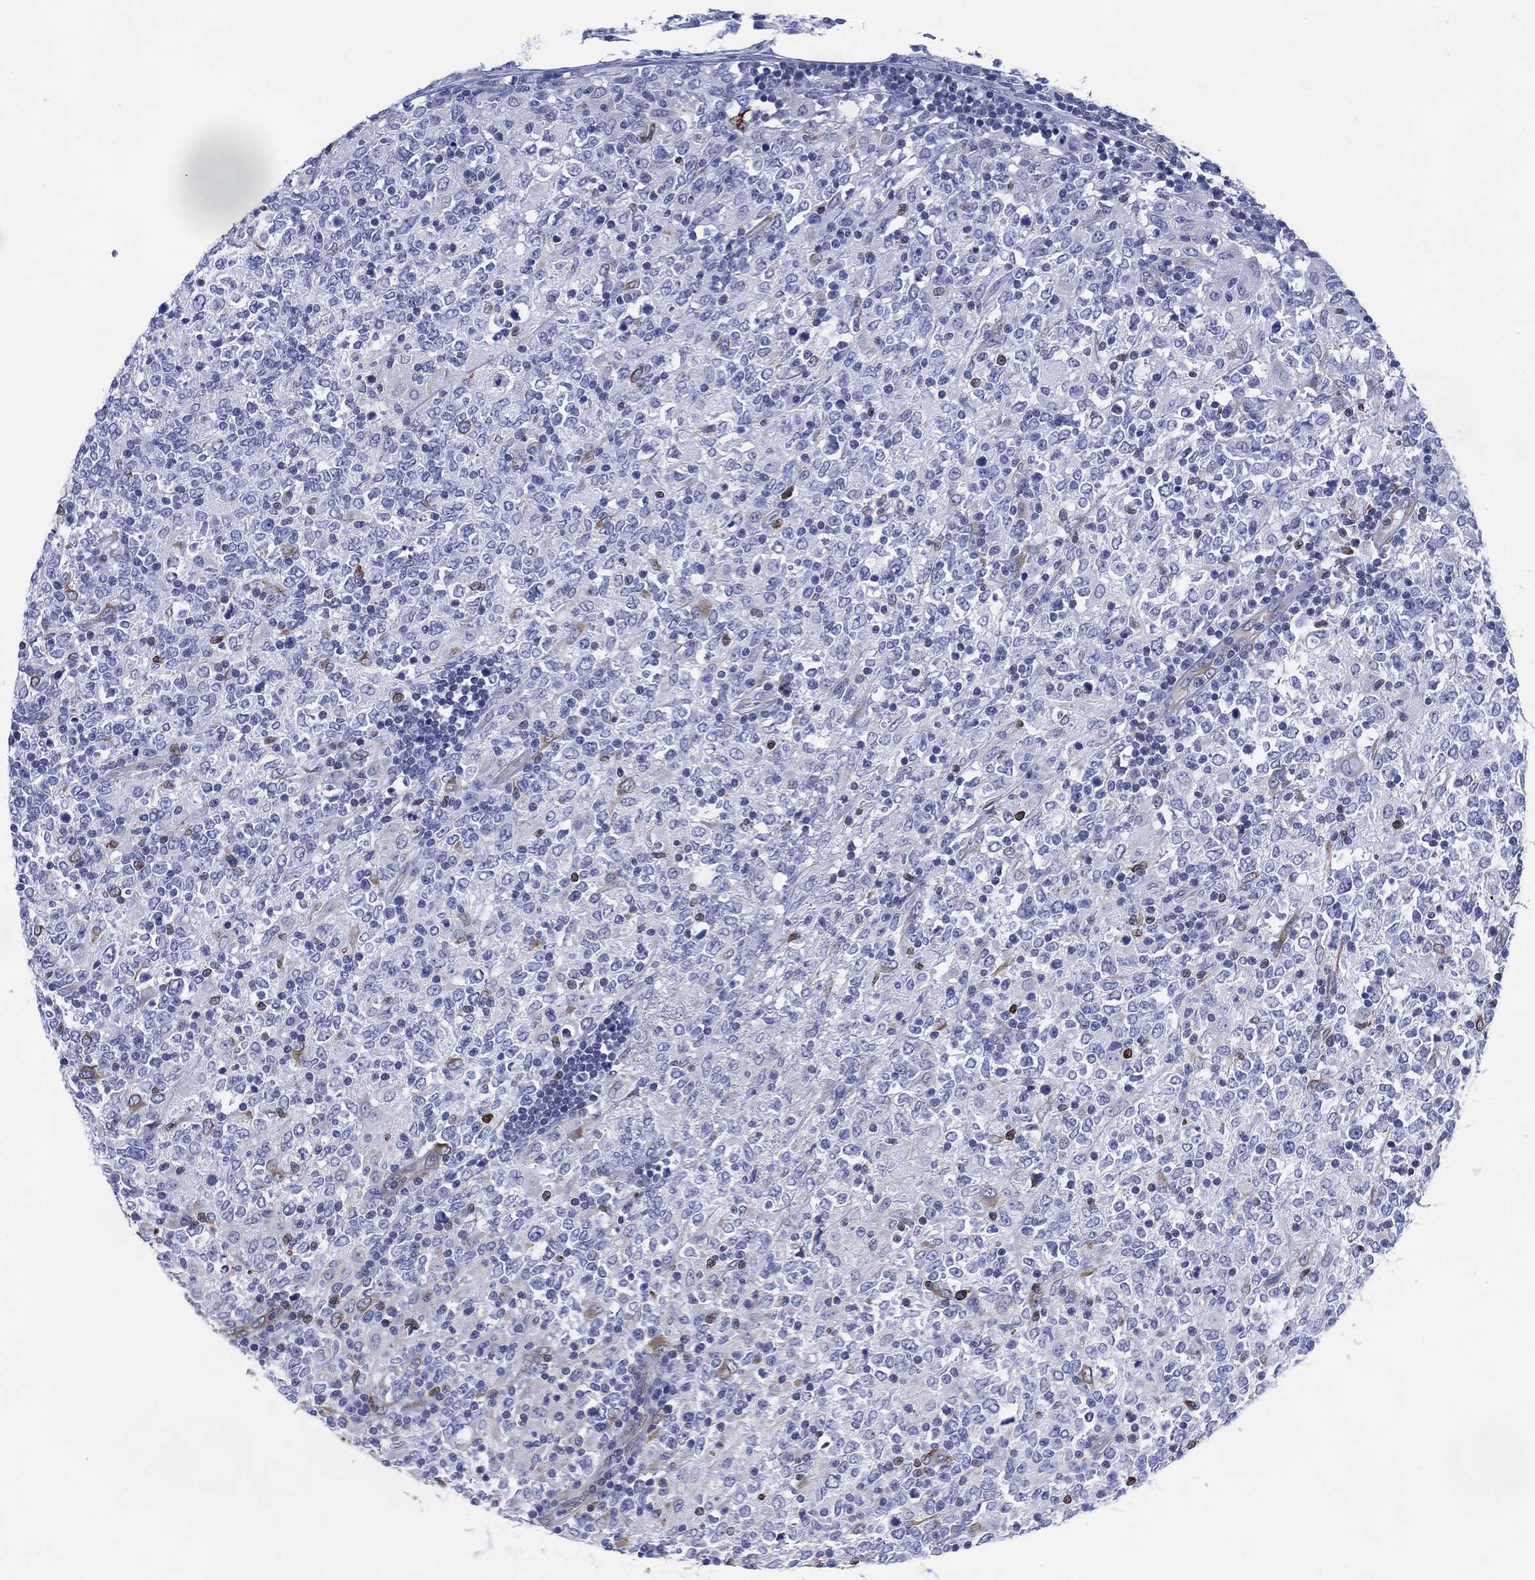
{"staining": {"intensity": "negative", "quantity": "none", "location": "none"}, "tissue": "lymphoma", "cell_type": "Tumor cells", "image_type": "cancer", "snomed": [{"axis": "morphology", "description": "Malignant lymphoma, non-Hodgkin's type, High grade"}, {"axis": "topography", "description": "Lymph node"}], "caption": "Lymphoma was stained to show a protein in brown. There is no significant expression in tumor cells.", "gene": "DDI1", "patient": {"sex": "female", "age": 84}}